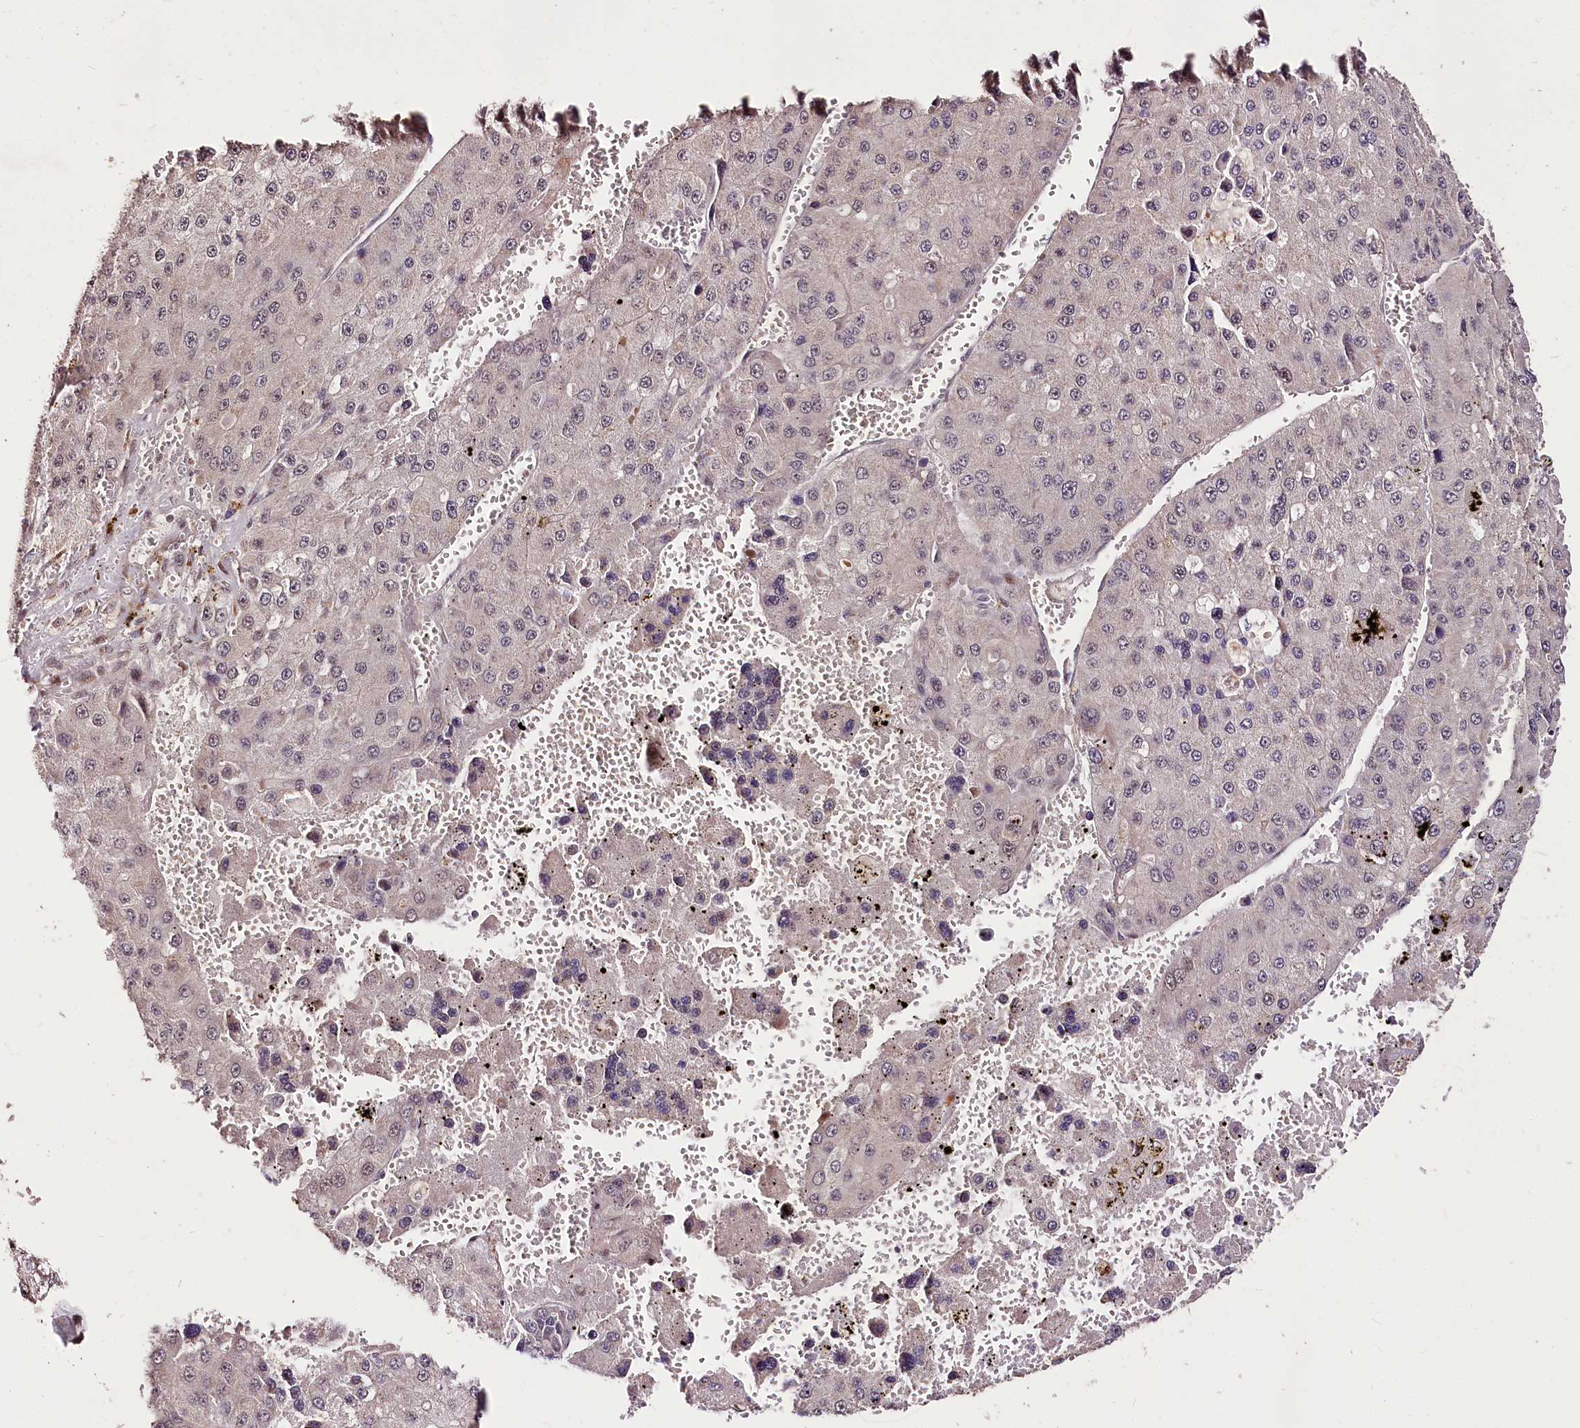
{"staining": {"intensity": "negative", "quantity": "none", "location": "none"}, "tissue": "liver cancer", "cell_type": "Tumor cells", "image_type": "cancer", "snomed": [{"axis": "morphology", "description": "Carcinoma, Hepatocellular, NOS"}, {"axis": "topography", "description": "Liver"}], "caption": "High magnification brightfield microscopy of liver cancer stained with DAB (brown) and counterstained with hematoxylin (blue): tumor cells show no significant expression.", "gene": "CARD19", "patient": {"sex": "female", "age": 73}}